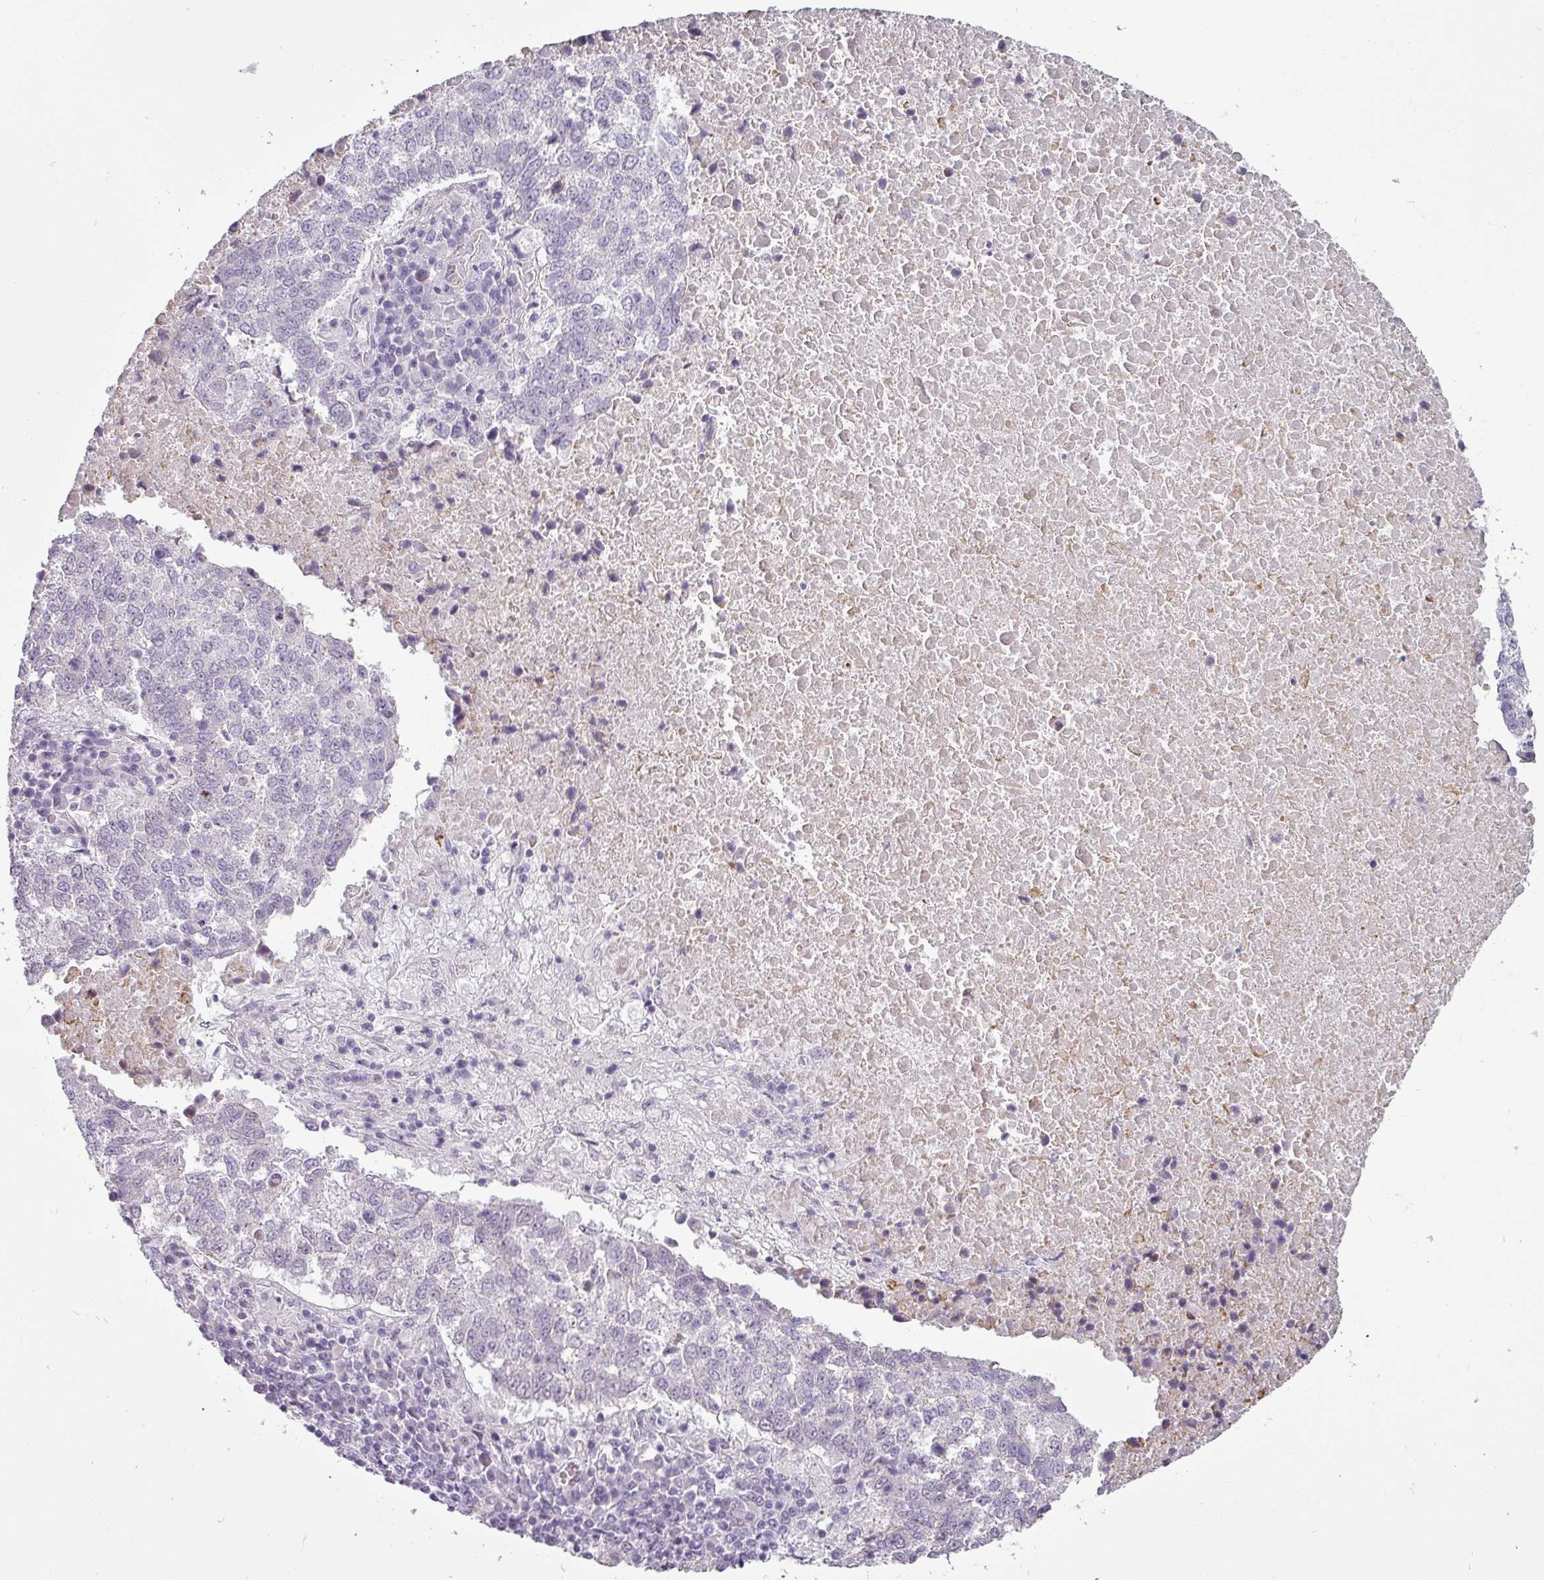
{"staining": {"intensity": "negative", "quantity": "none", "location": "none"}, "tissue": "lung cancer", "cell_type": "Tumor cells", "image_type": "cancer", "snomed": [{"axis": "morphology", "description": "Squamous cell carcinoma, NOS"}, {"axis": "topography", "description": "Lung"}], "caption": "Tumor cells are negative for protein expression in human squamous cell carcinoma (lung). The staining is performed using DAB brown chromogen with nuclei counter-stained in using hematoxylin.", "gene": "CHRDL1", "patient": {"sex": "male", "age": 73}}